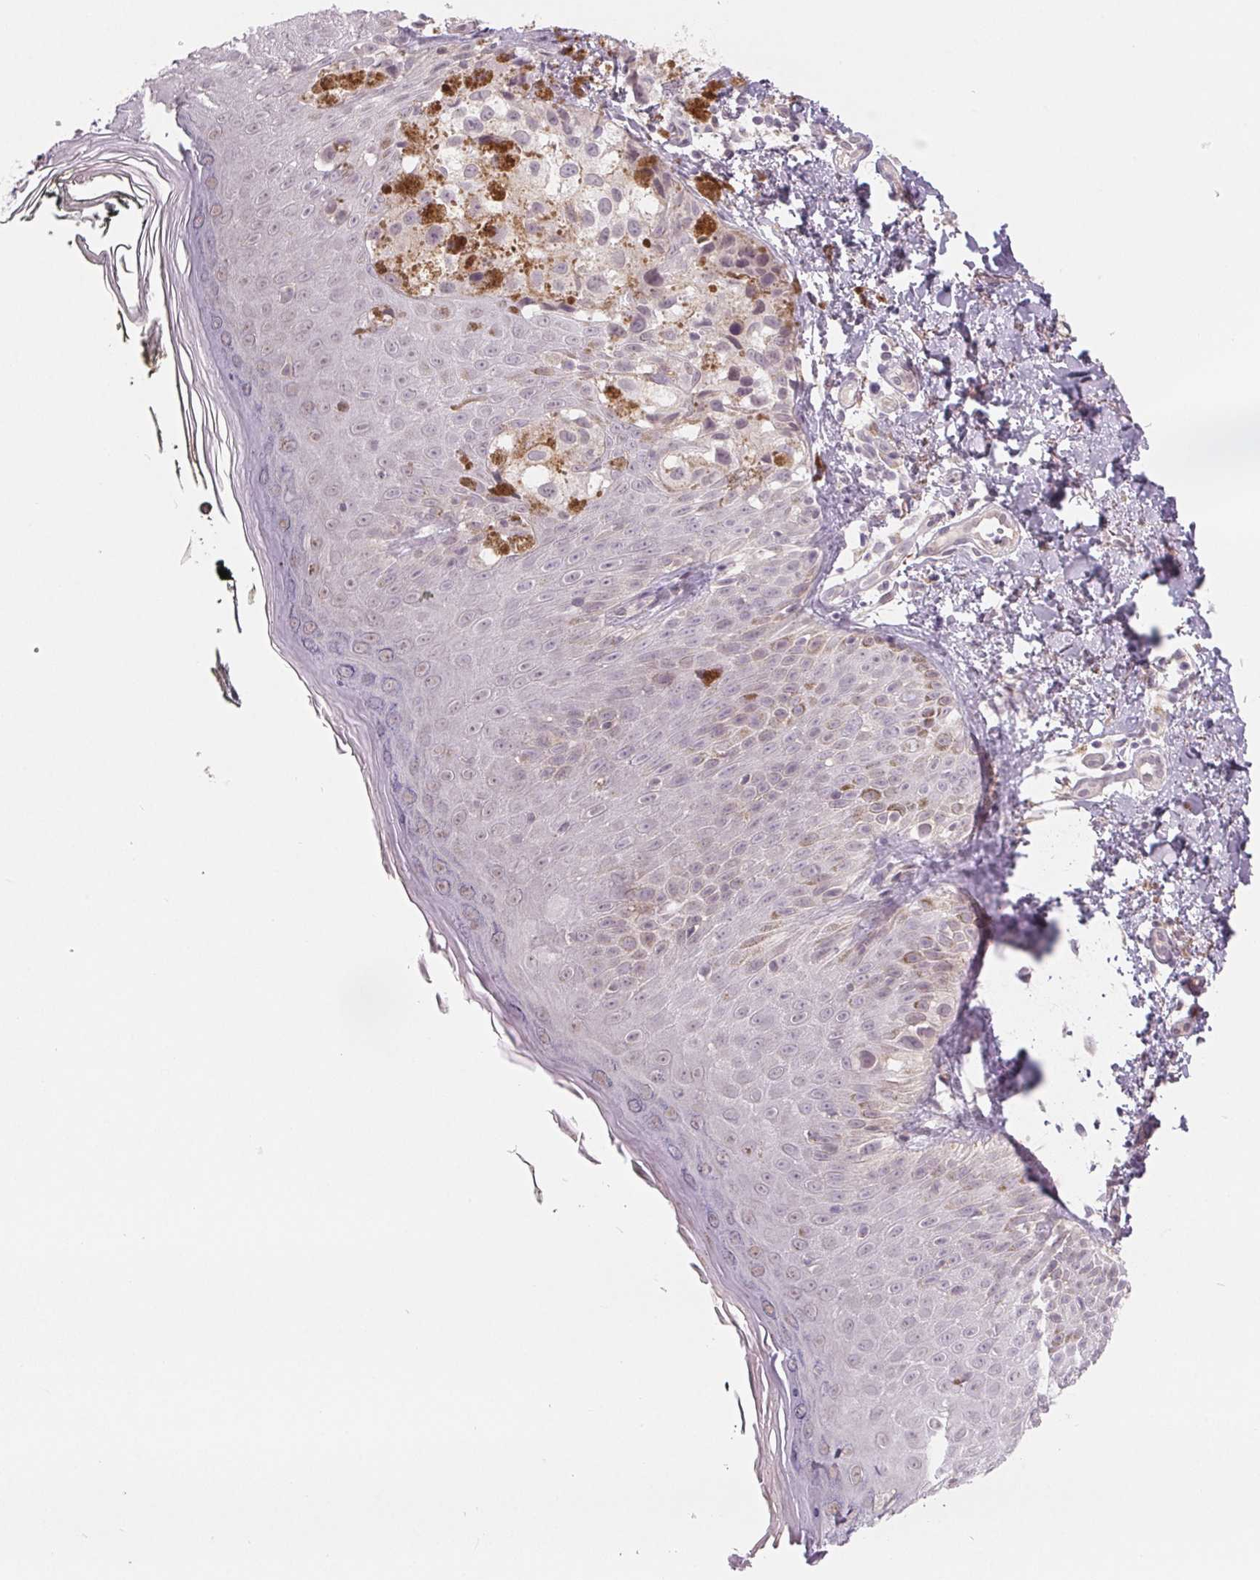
{"staining": {"intensity": "negative", "quantity": "none", "location": "none"}, "tissue": "melanoma", "cell_type": "Tumor cells", "image_type": "cancer", "snomed": [{"axis": "morphology", "description": "Malignant melanoma, NOS"}, {"axis": "topography", "description": "Skin"}], "caption": "This is a micrograph of immunohistochemistry (IHC) staining of melanoma, which shows no positivity in tumor cells.", "gene": "CFC1", "patient": {"sex": "male", "age": 61}}